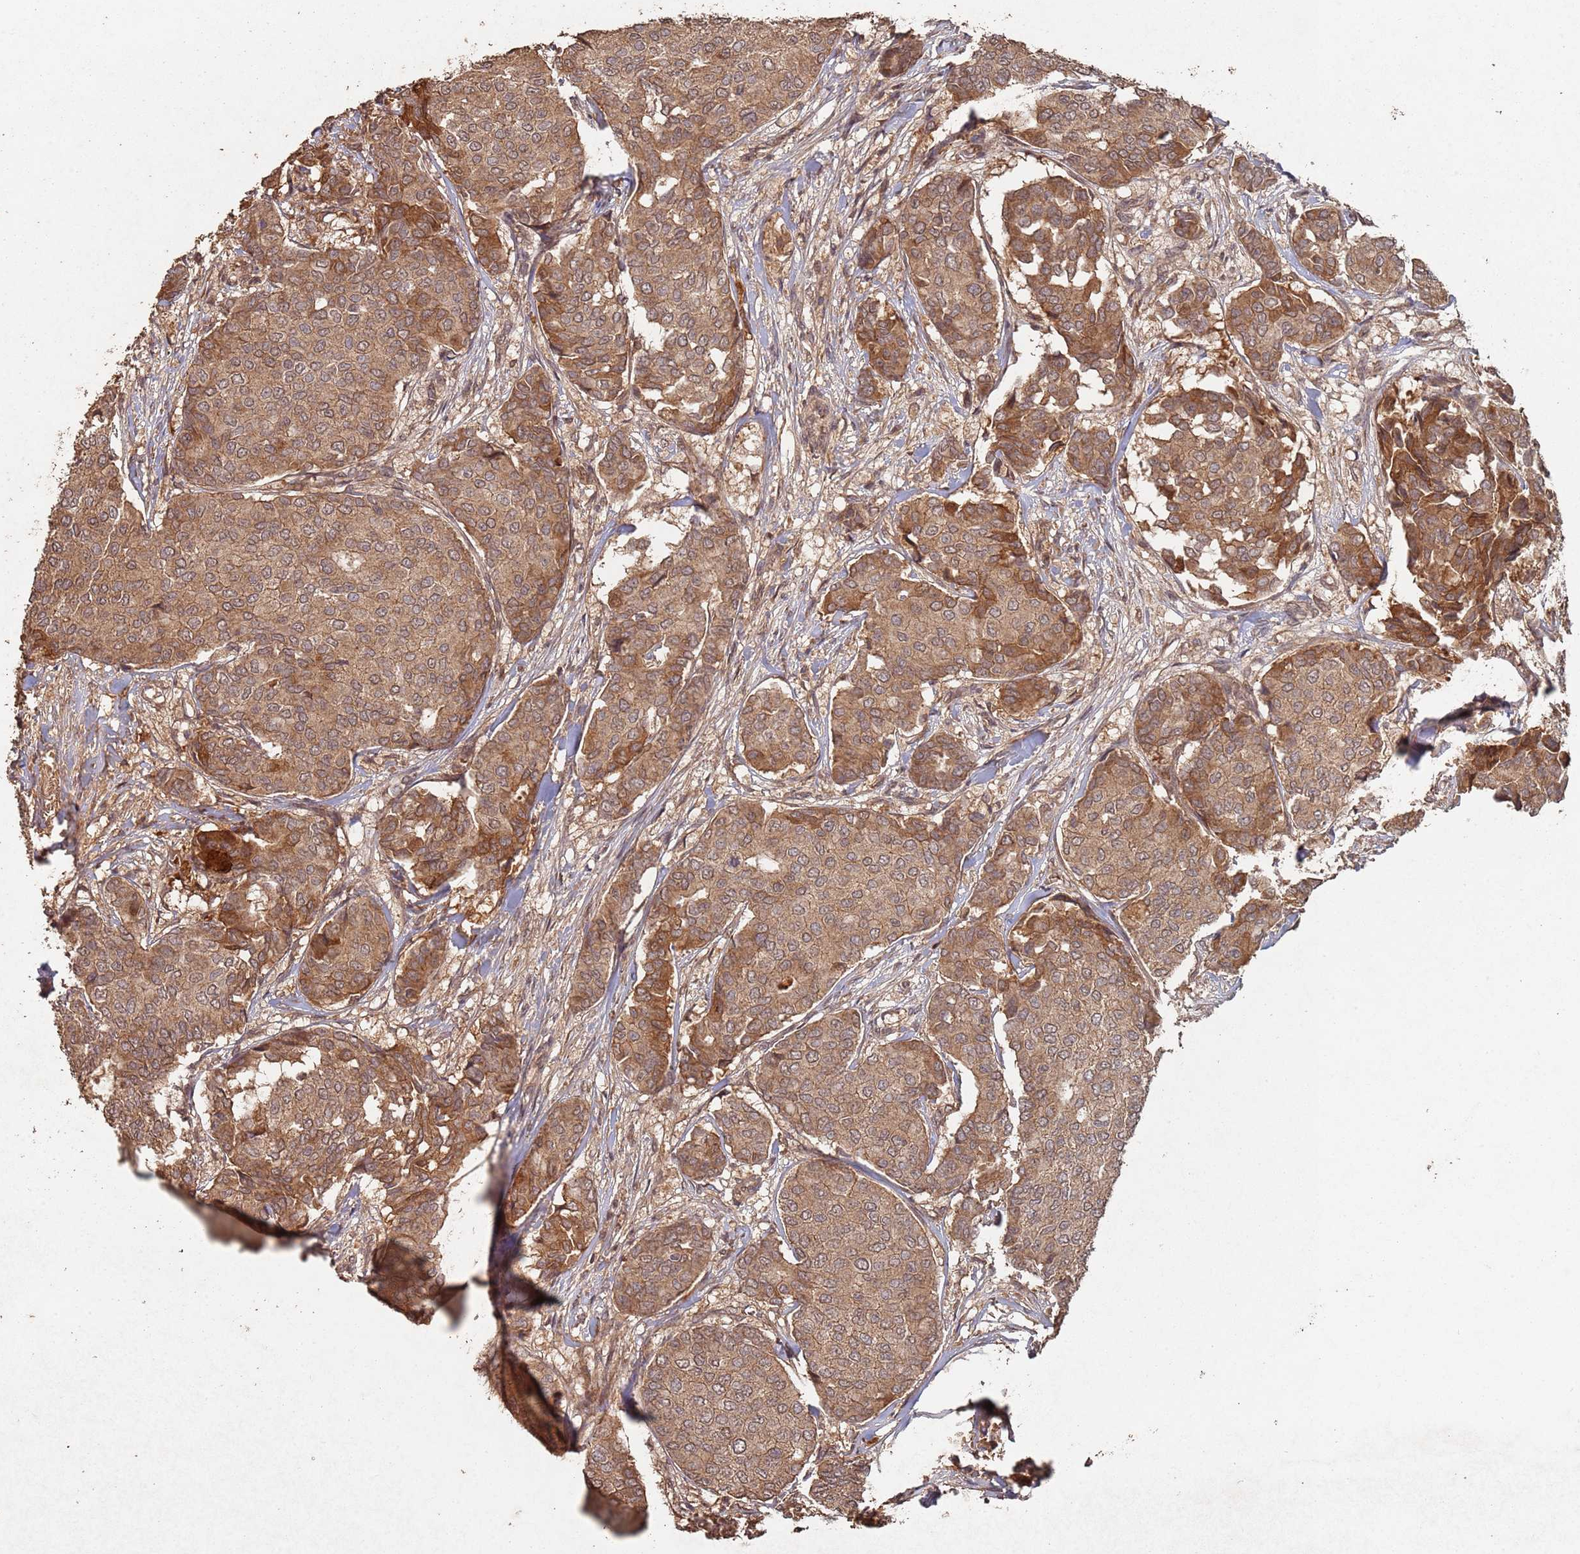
{"staining": {"intensity": "moderate", "quantity": ">75%", "location": "cytoplasmic/membranous"}, "tissue": "breast cancer", "cell_type": "Tumor cells", "image_type": "cancer", "snomed": [{"axis": "morphology", "description": "Duct carcinoma"}, {"axis": "topography", "description": "Breast"}], "caption": "Protein expression analysis of breast cancer demonstrates moderate cytoplasmic/membranous staining in approximately >75% of tumor cells. (Brightfield microscopy of DAB IHC at high magnification).", "gene": "FRAT1", "patient": {"sex": "female", "age": 75}}